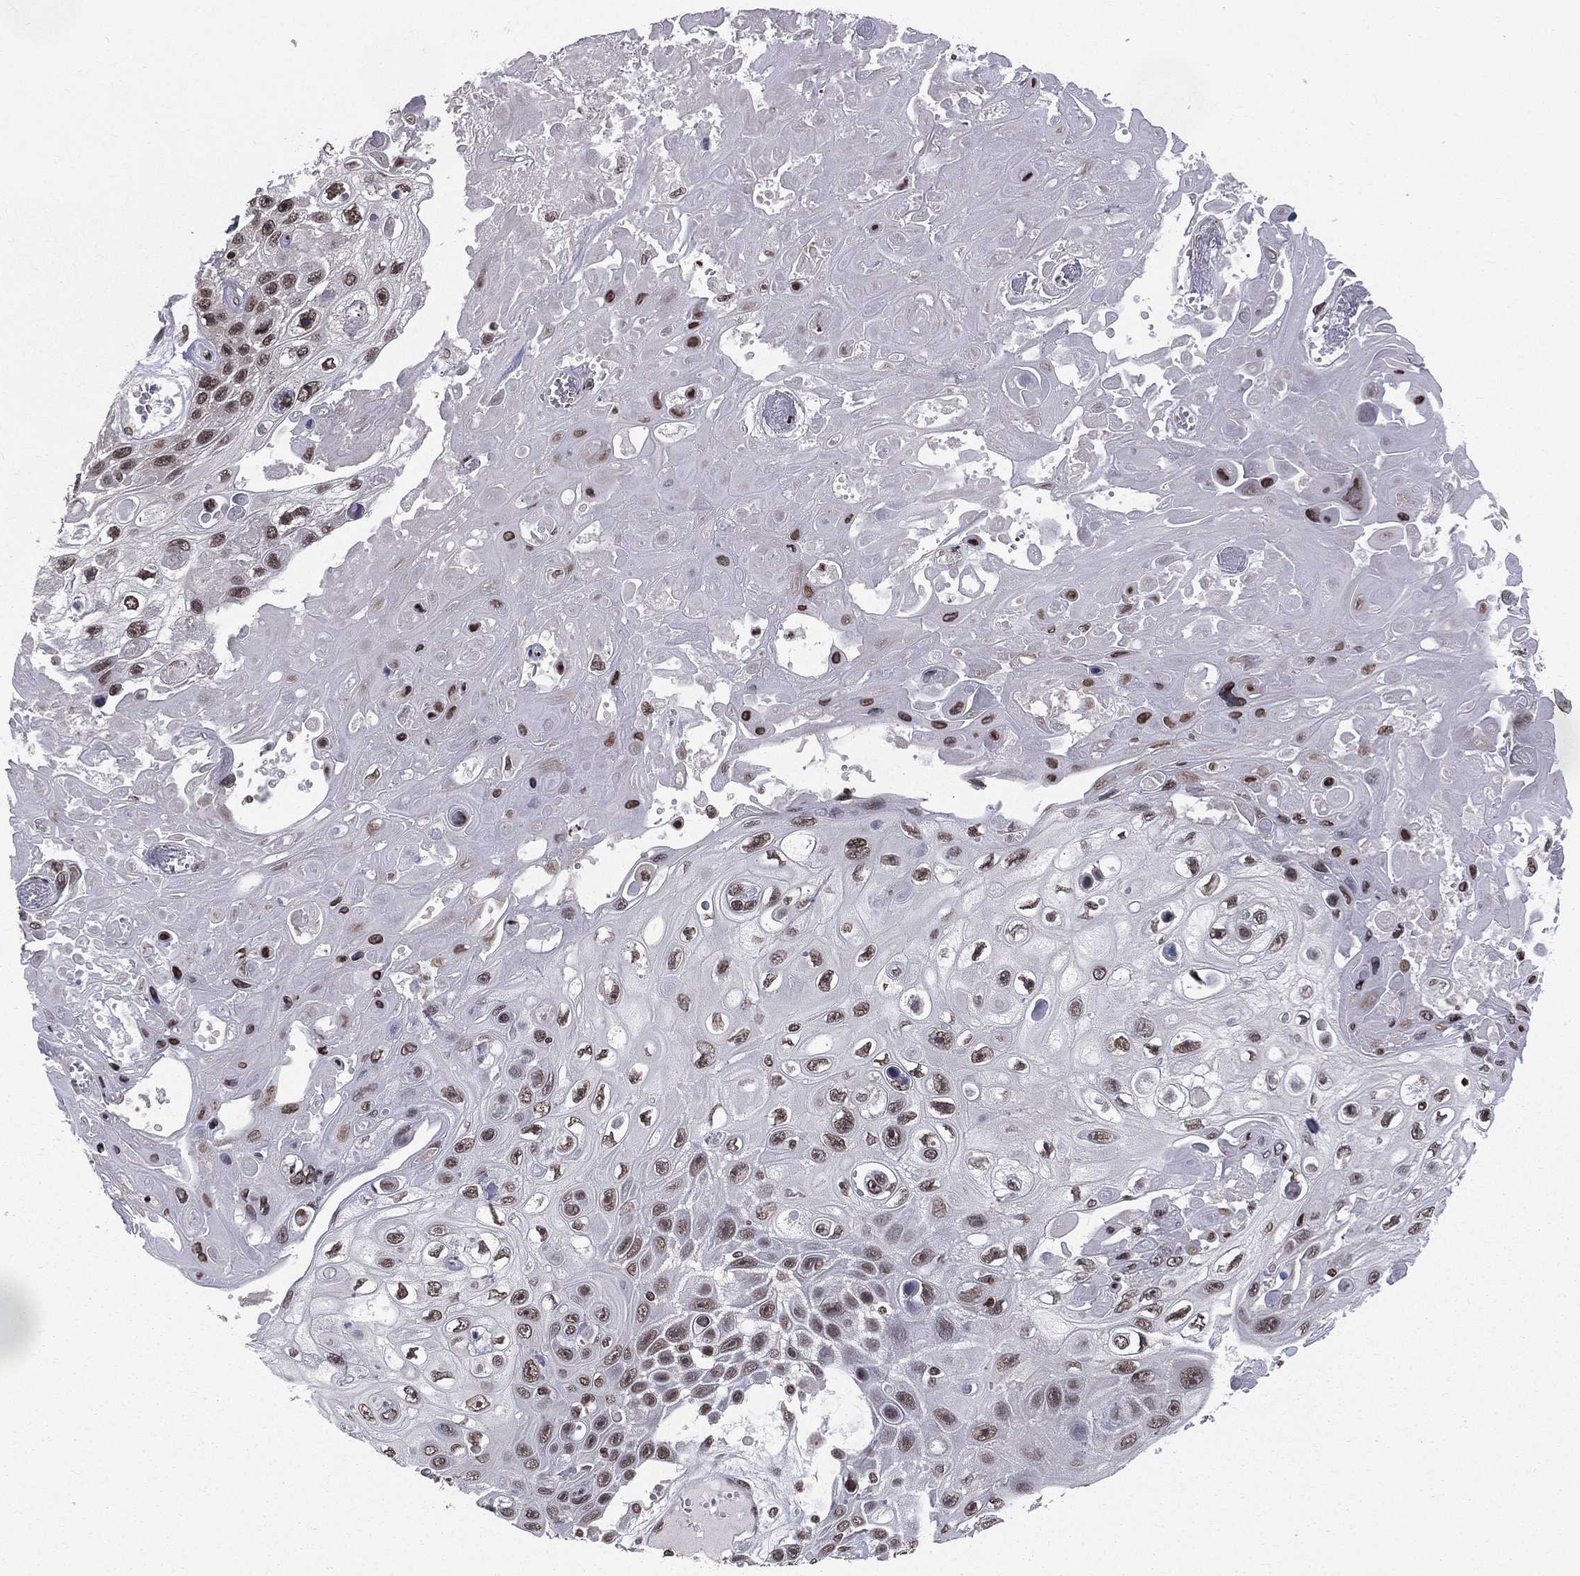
{"staining": {"intensity": "weak", "quantity": "25%-75%", "location": "nuclear"}, "tissue": "skin cancer", "cell_type": "Tumor cells", "image_type": "cancer", "snomed": [{"axis": "morphology", "description": "Squamous cell carcinoma, NOS"}, {"axis": "topography", "description": "Skin"}], "caption": "Immunohistochemistry (IHC) (DAB) staining of skin cancer (squamous cell carcinoma) shows weak nuclear protein expression in about 25%-75% of tumor cells.", "gene": "RFX7", "patient": {"sex": "male", "age": 82}}